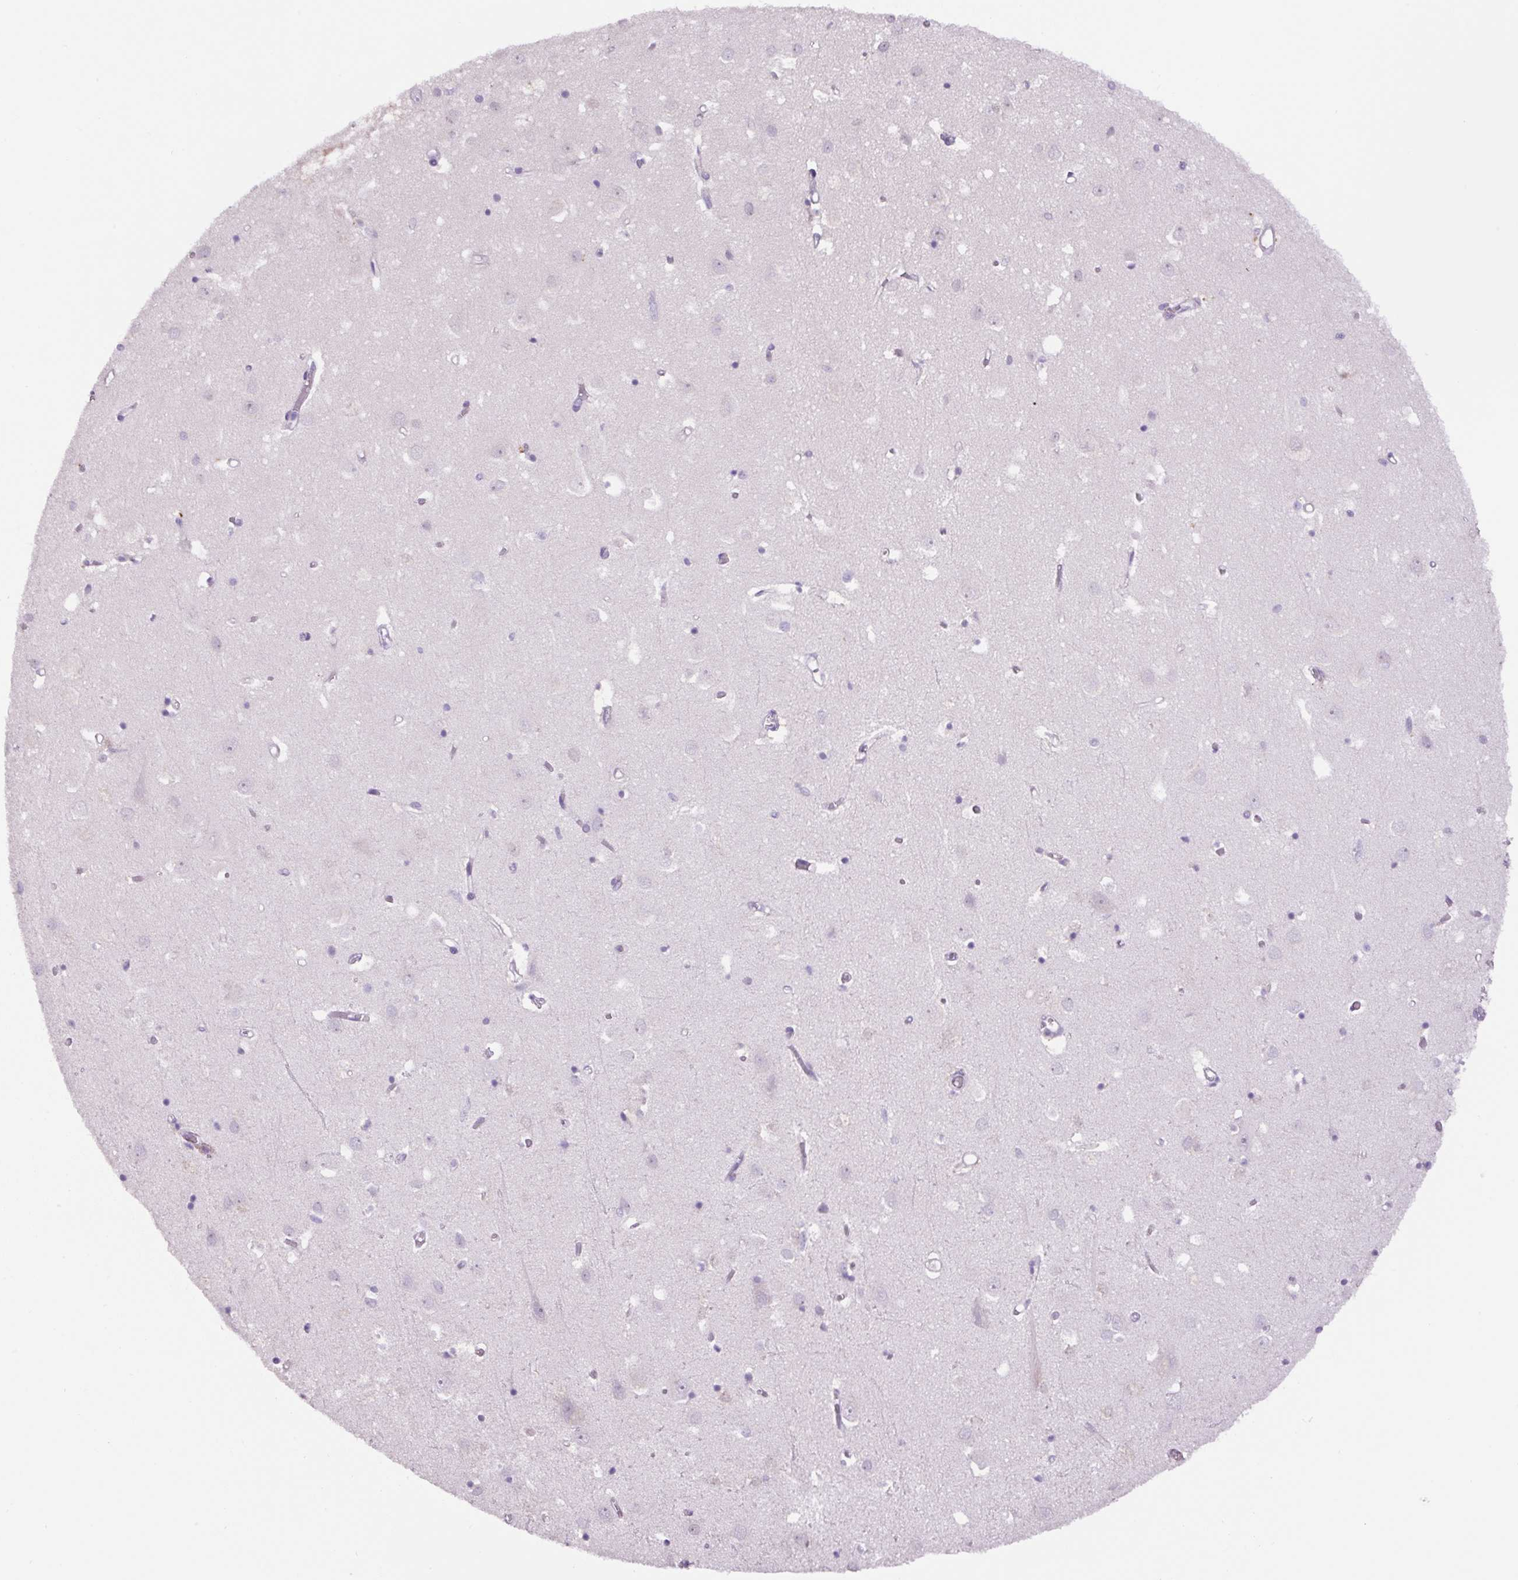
{"staining": {"intensity": "negative", "quantity": "none", "location": "none"}, "tissue": "cerebral cortex", "cell_type": "Endothelial cells", "image_type": "normal", "snomed": [{"axis": "morphology", "description": "Normal tissue, NOS"}, {"axis": "topography", "description": "Cerebral cortex"}], "caption": "DAB (3,3'-diaminobenzidine) immunohistochemical staining of normal human cerebral cortex displays no significant staining in endothelial cells. Nuclei are stained in blue.", "gene": "RYBP", "patient": {"sex": "male", "age": 70}}